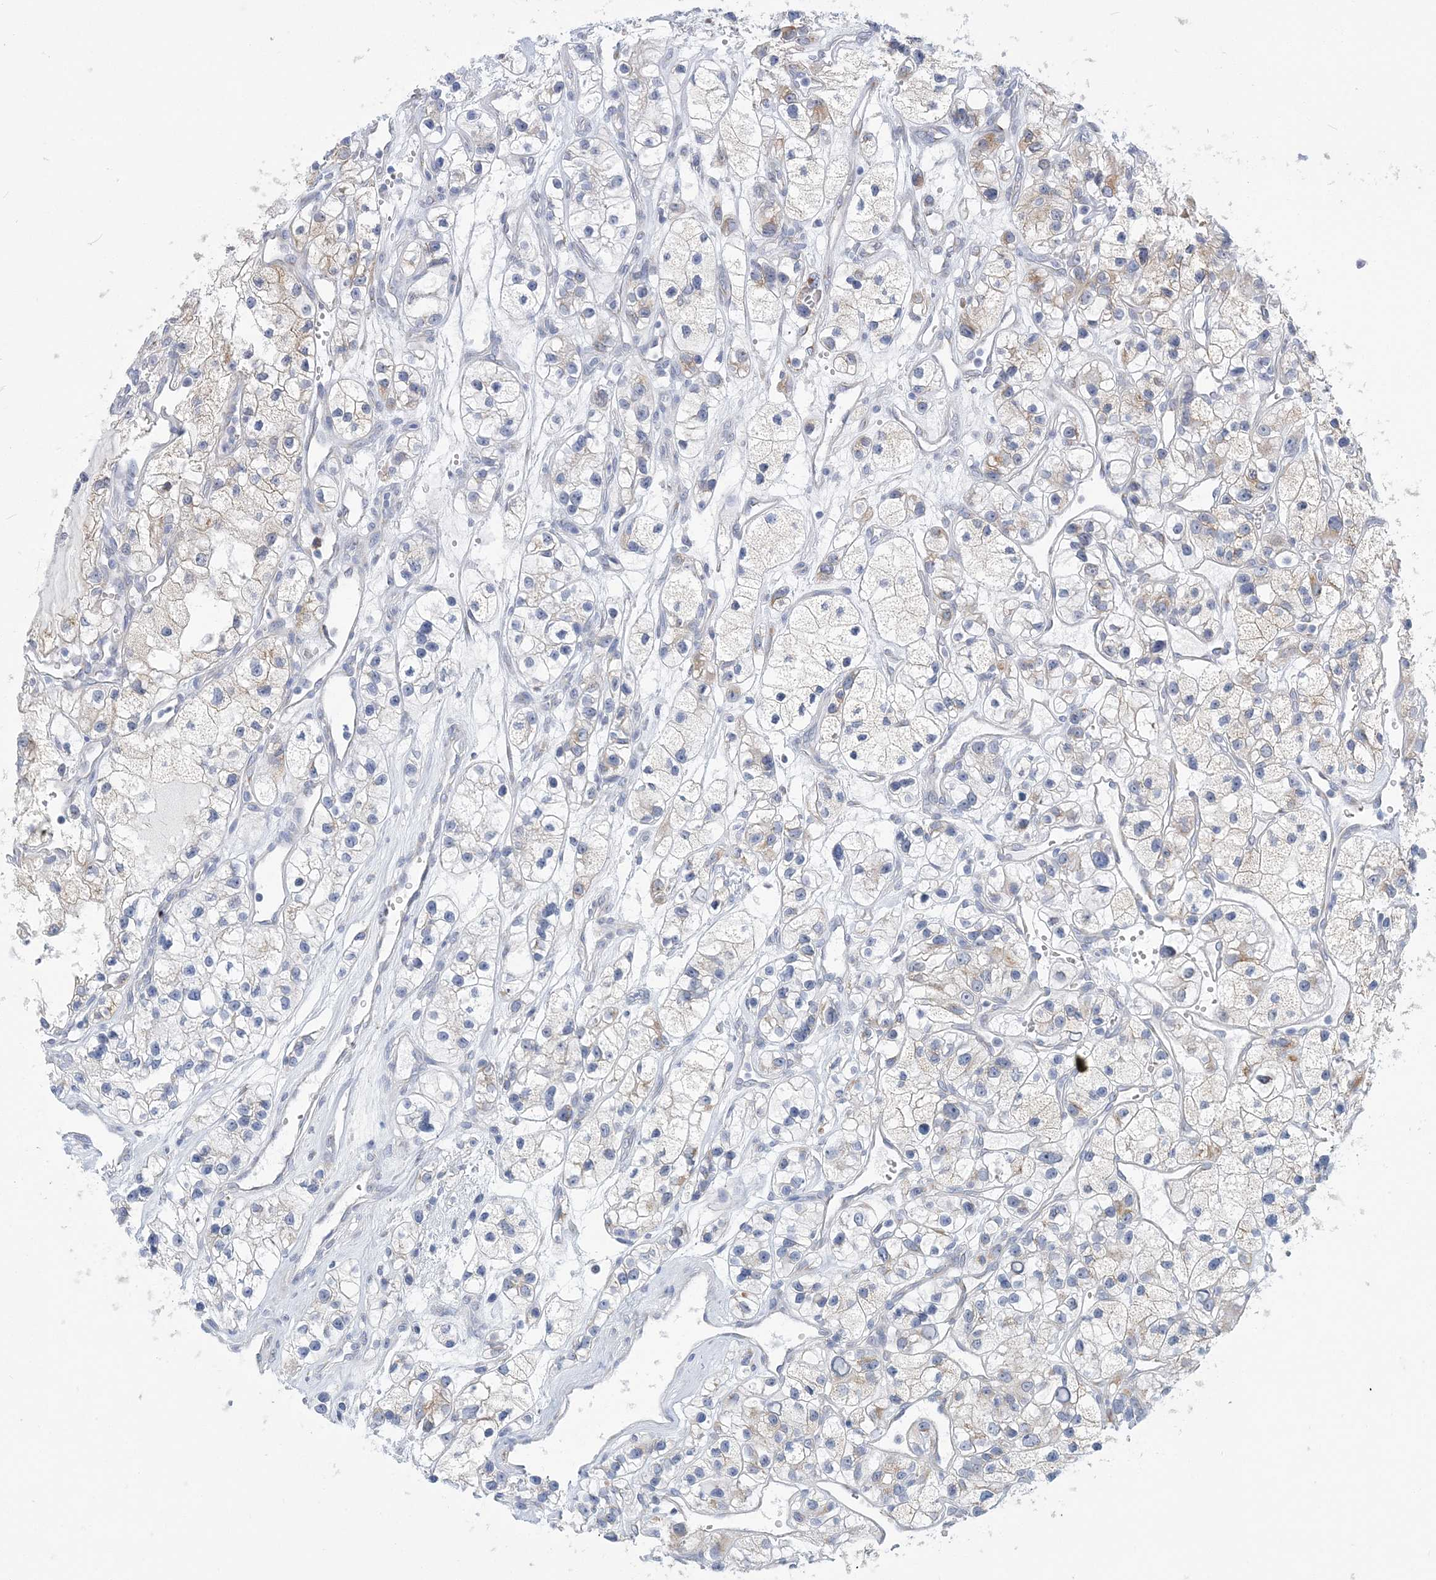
{"staining": {"intensity": "negative", "quantity": "none", "location": "none"}, "tissue": "renal cancer", "cell_type": "Tumor cells", "image_type": "cancer", "snomed": [{"axis": "morphology", "description": "Adenocarcinoma, NOS"}, {"axis": "topography", "description": "Kidney"}], "caption": "The micrograph shows no significant staining in tumor cells of renal cancer (adenocarcinoma). (IHC, brightfield microscopy, high magnification).", "gene": "PLEKHG4B", "patient": {"sex": "female", "age": 57}}